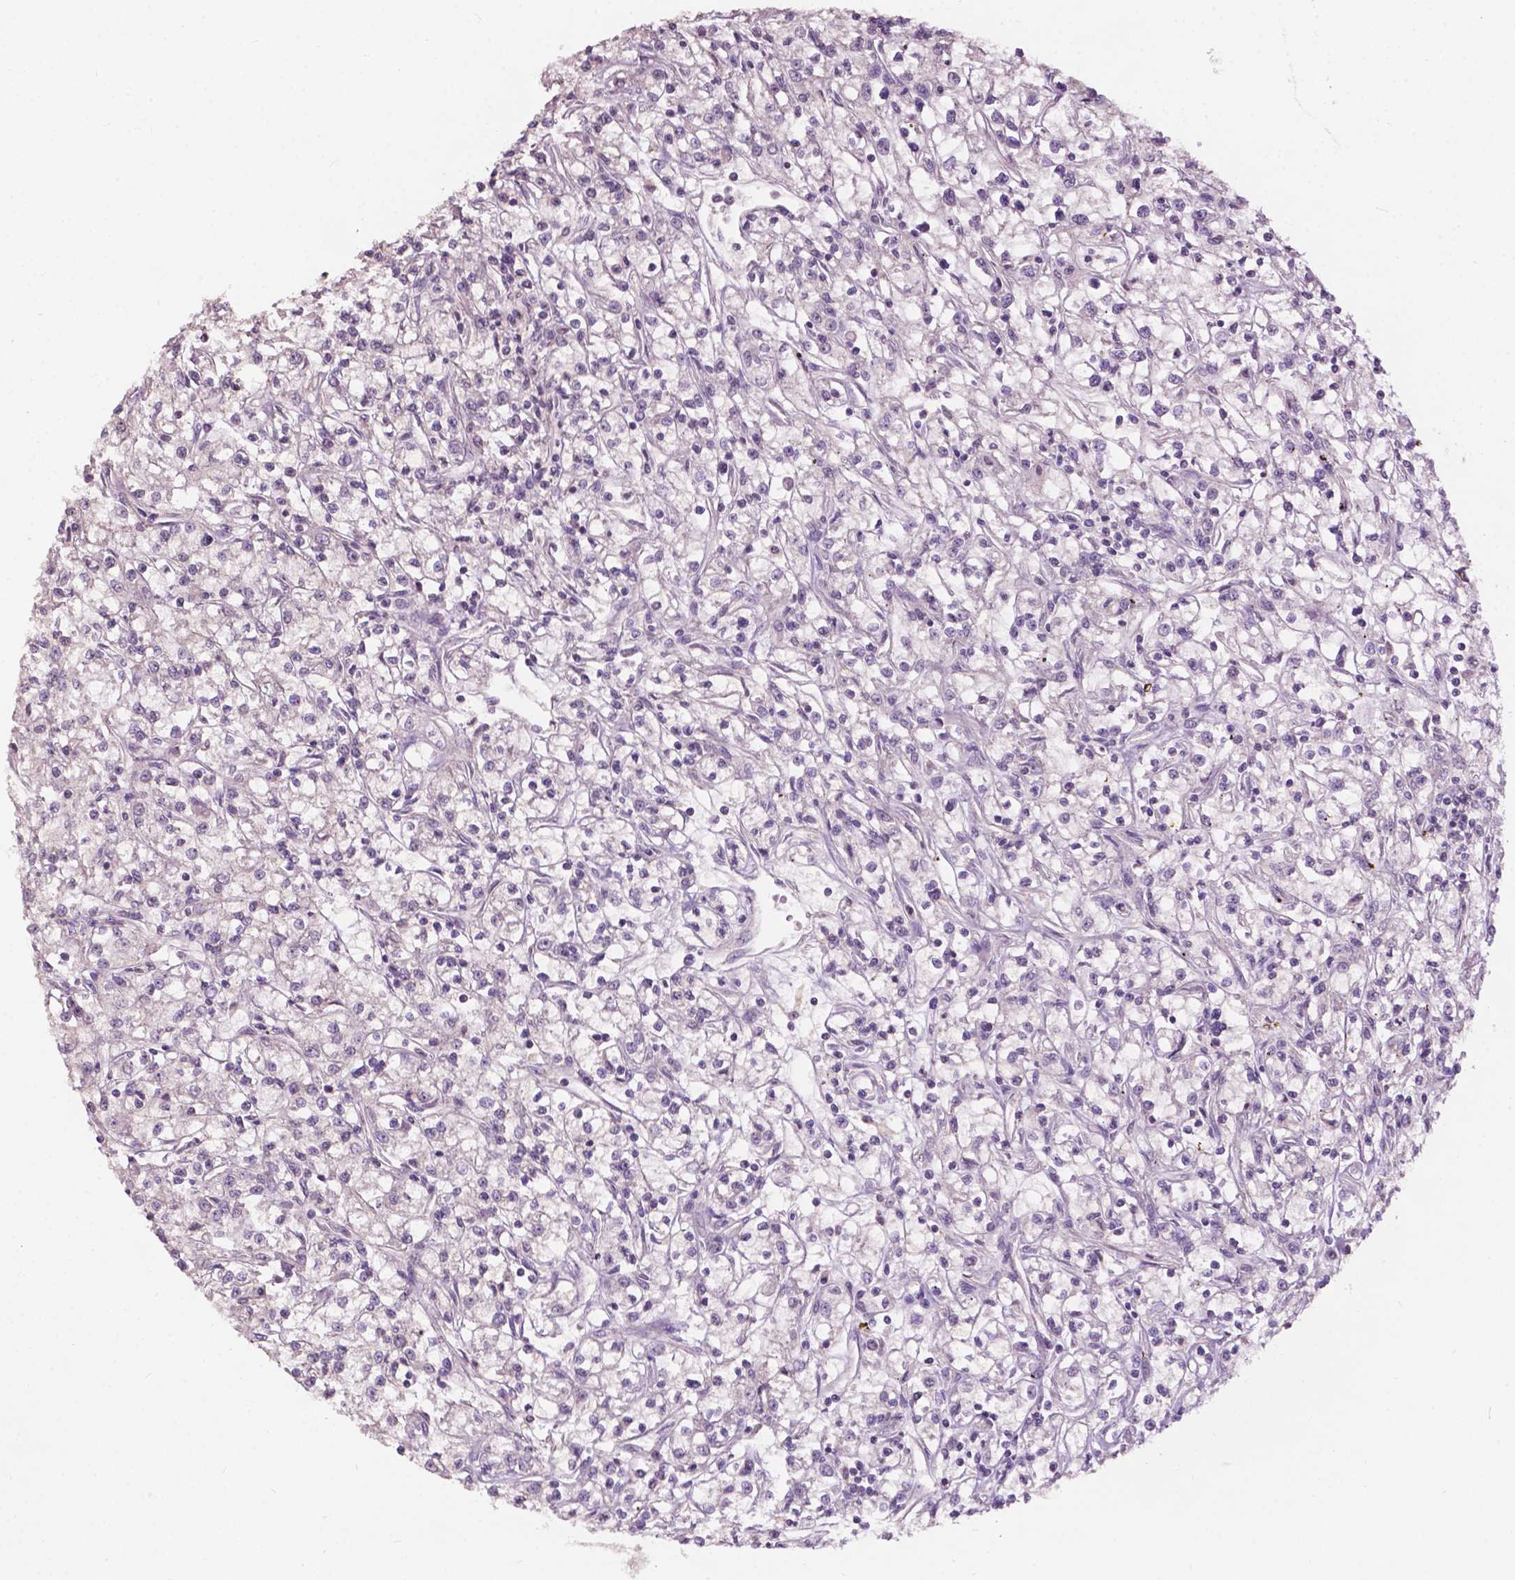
{"staining": {"intensity": "negative", "quantity": "none", "location": "none"}, "tissue": "renal cancer", "cell_type": "Tumor cells", "image_type": "cancer", "snomed": [{"axis": "morphology", "description": "Adenocarcinoma, NOS"}, {"axis": "topography", "description": "Kidney"}], "caption": "Immunohistochemical staining of renal adenocarcinoma exhibits no significant staining in tumor cells.", "gene": "NDUFA10", "patient": {"sex": "female", "age": 59}}